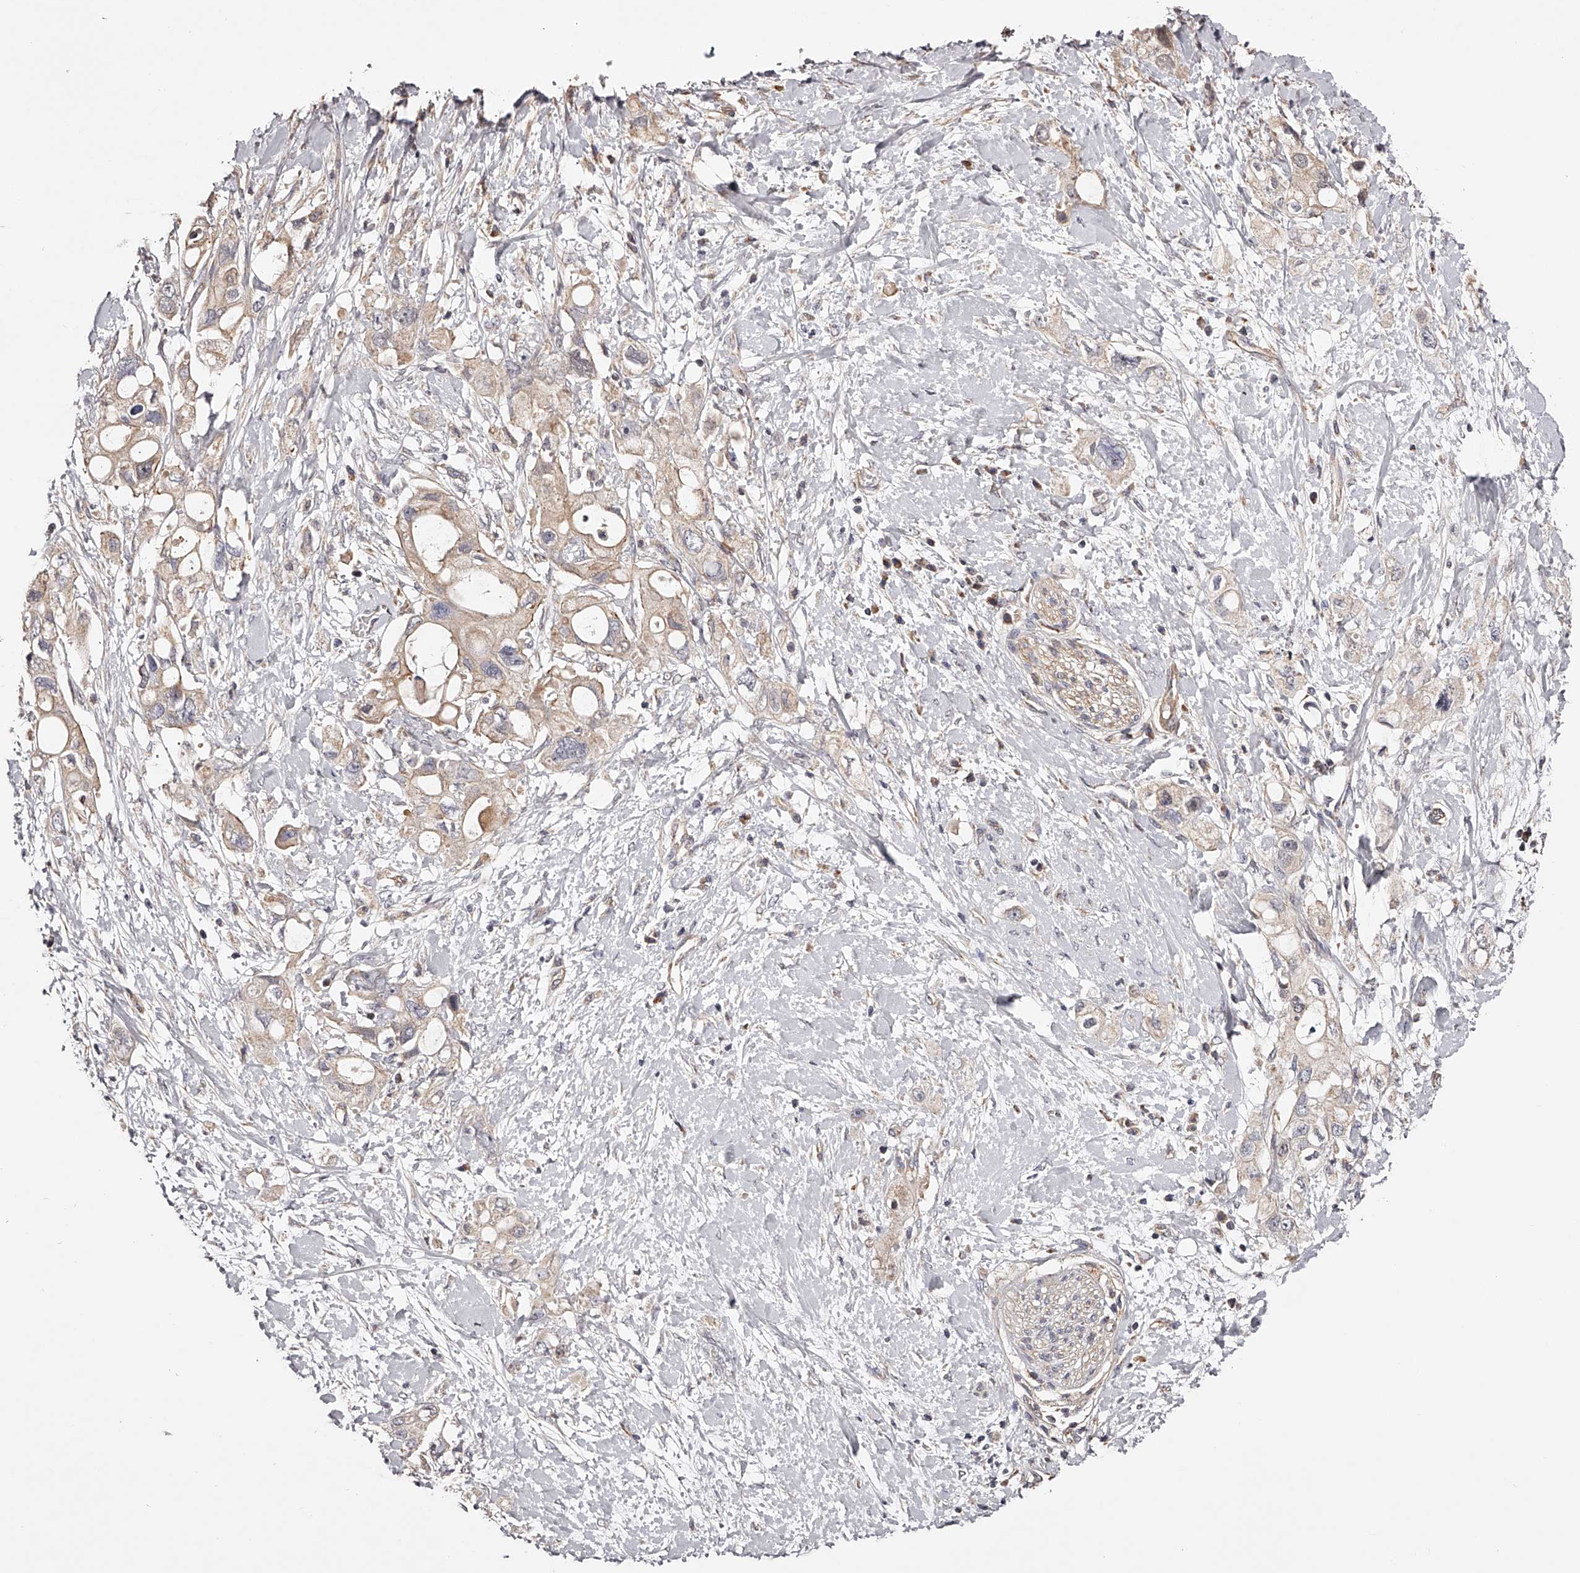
{"staining": {"intensity": "weak", "quantity": "<25%", "location": "cytoplasmic/membranous"}, "tissue": "pancreatic cancer", "cell_type": "Tumor cells", "image_type": "cancer", "snomed": [{"axis": "morphology", "description": "Adenocarcinoma, NOS"}, {"axis": "topography", "description": "Pancreas"}], "caption": "Tumor cells show no significant positivity in pancreatic adenocarcinoma.", "gene": "USP21", "patient": {"sex": "female", "age": 56}}